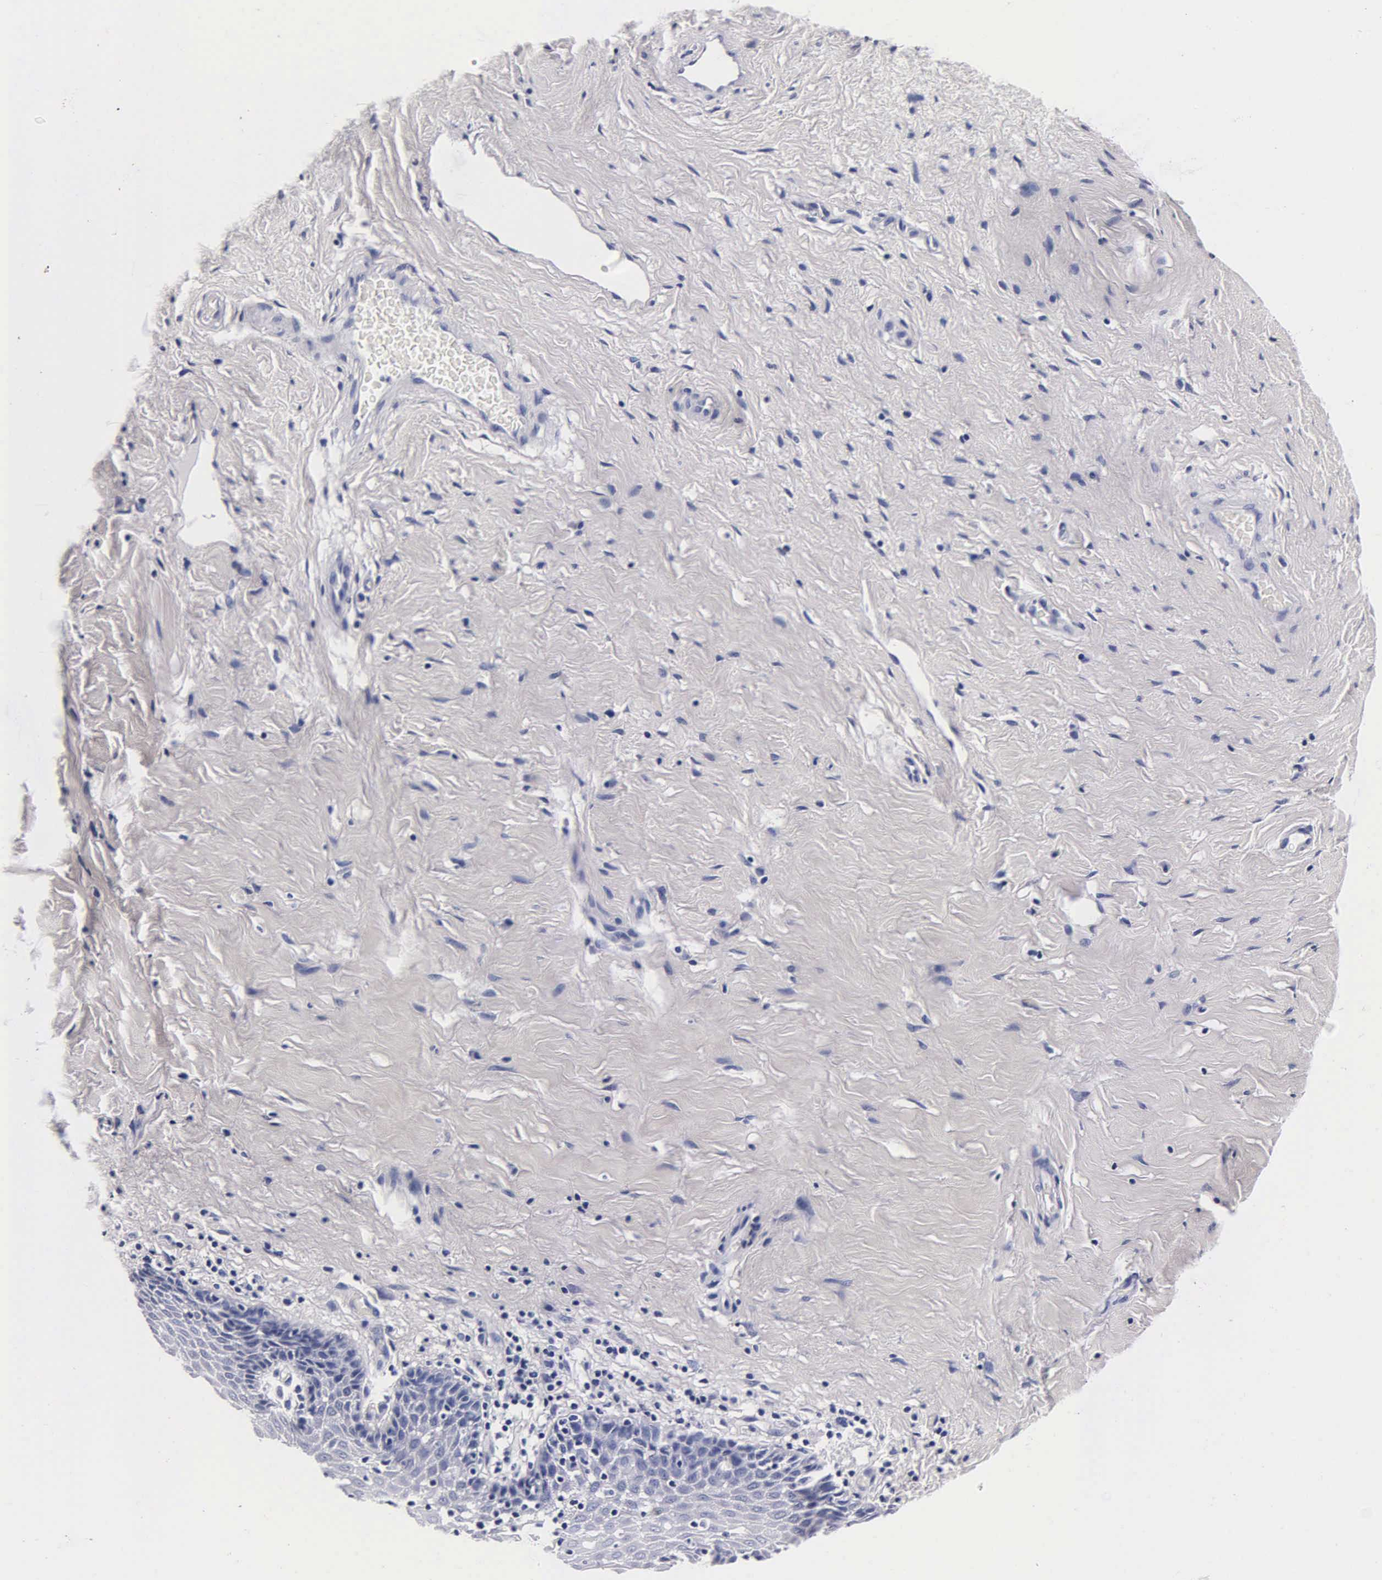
{"staining": {"intensity": "negative", "quantity": "none", "location": "none"}, "tissue": "cervix", "cell_type": "Glandular cells", "image_type": "normal", "snomed": [{"axis": "morphology", "description": "Normal tissue, NOS"}, {"axis": "topography", "description": "Cervix"}], "caption": "Photomicrograph shows no protein expression in glandular cells of unremarkable cervix. Nuclei are stained in blue.", "gene": "INS", "patient": {"sex": "female", "age": 53}}